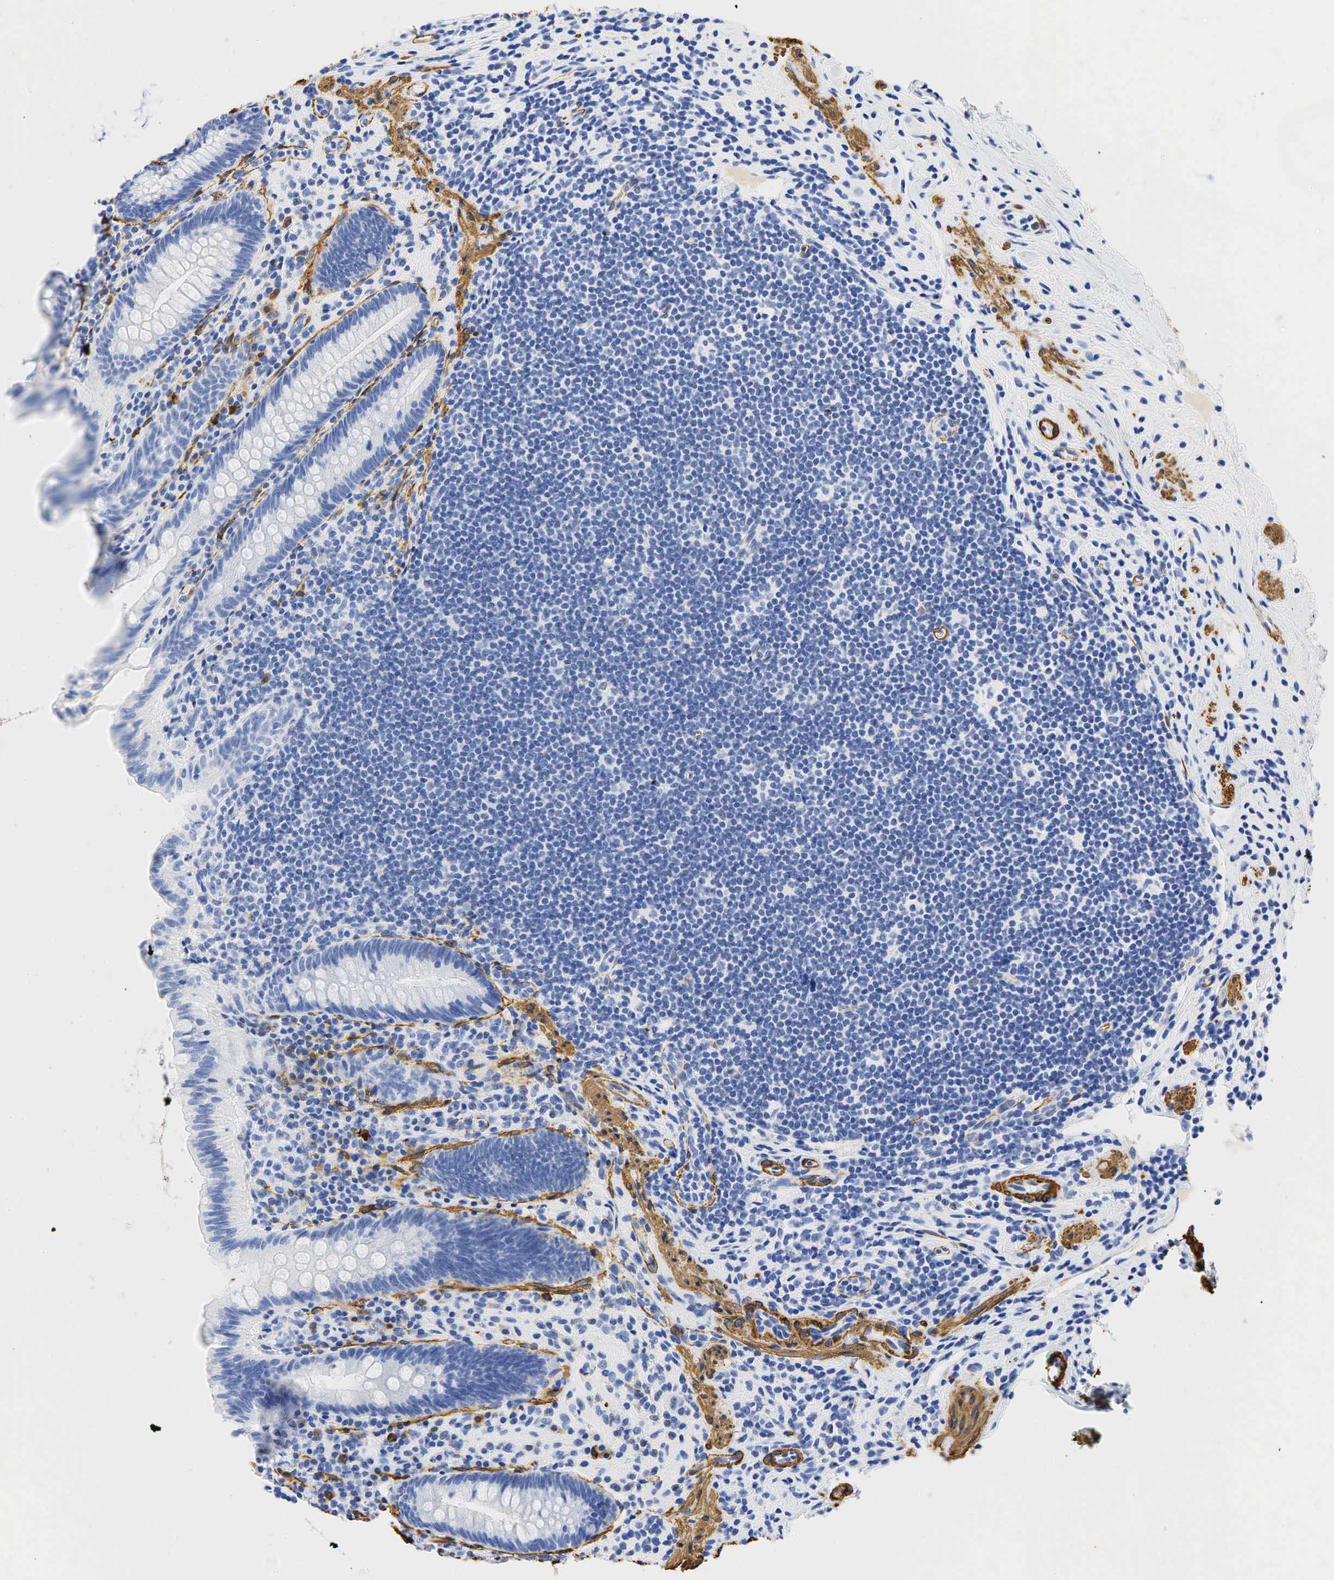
{"staining": {"intensity": "negative", "quantity": "none", "location": "none"}, "tissue": "appendix", "cell_type": "Glandular cells", "image_type": "normal", "snomed": [{"axis": "morphology", "description": "Normal tissue, NOS"}, {"axis": "topography", "description": "Appendix"}], "caption": "Glandular cells show no significant staining in unremarkable appendix. (DAB IHC with hematoxylin counter stain).", "gene": "ACTA1", "patient": {"sex": "male", "age": 41}}